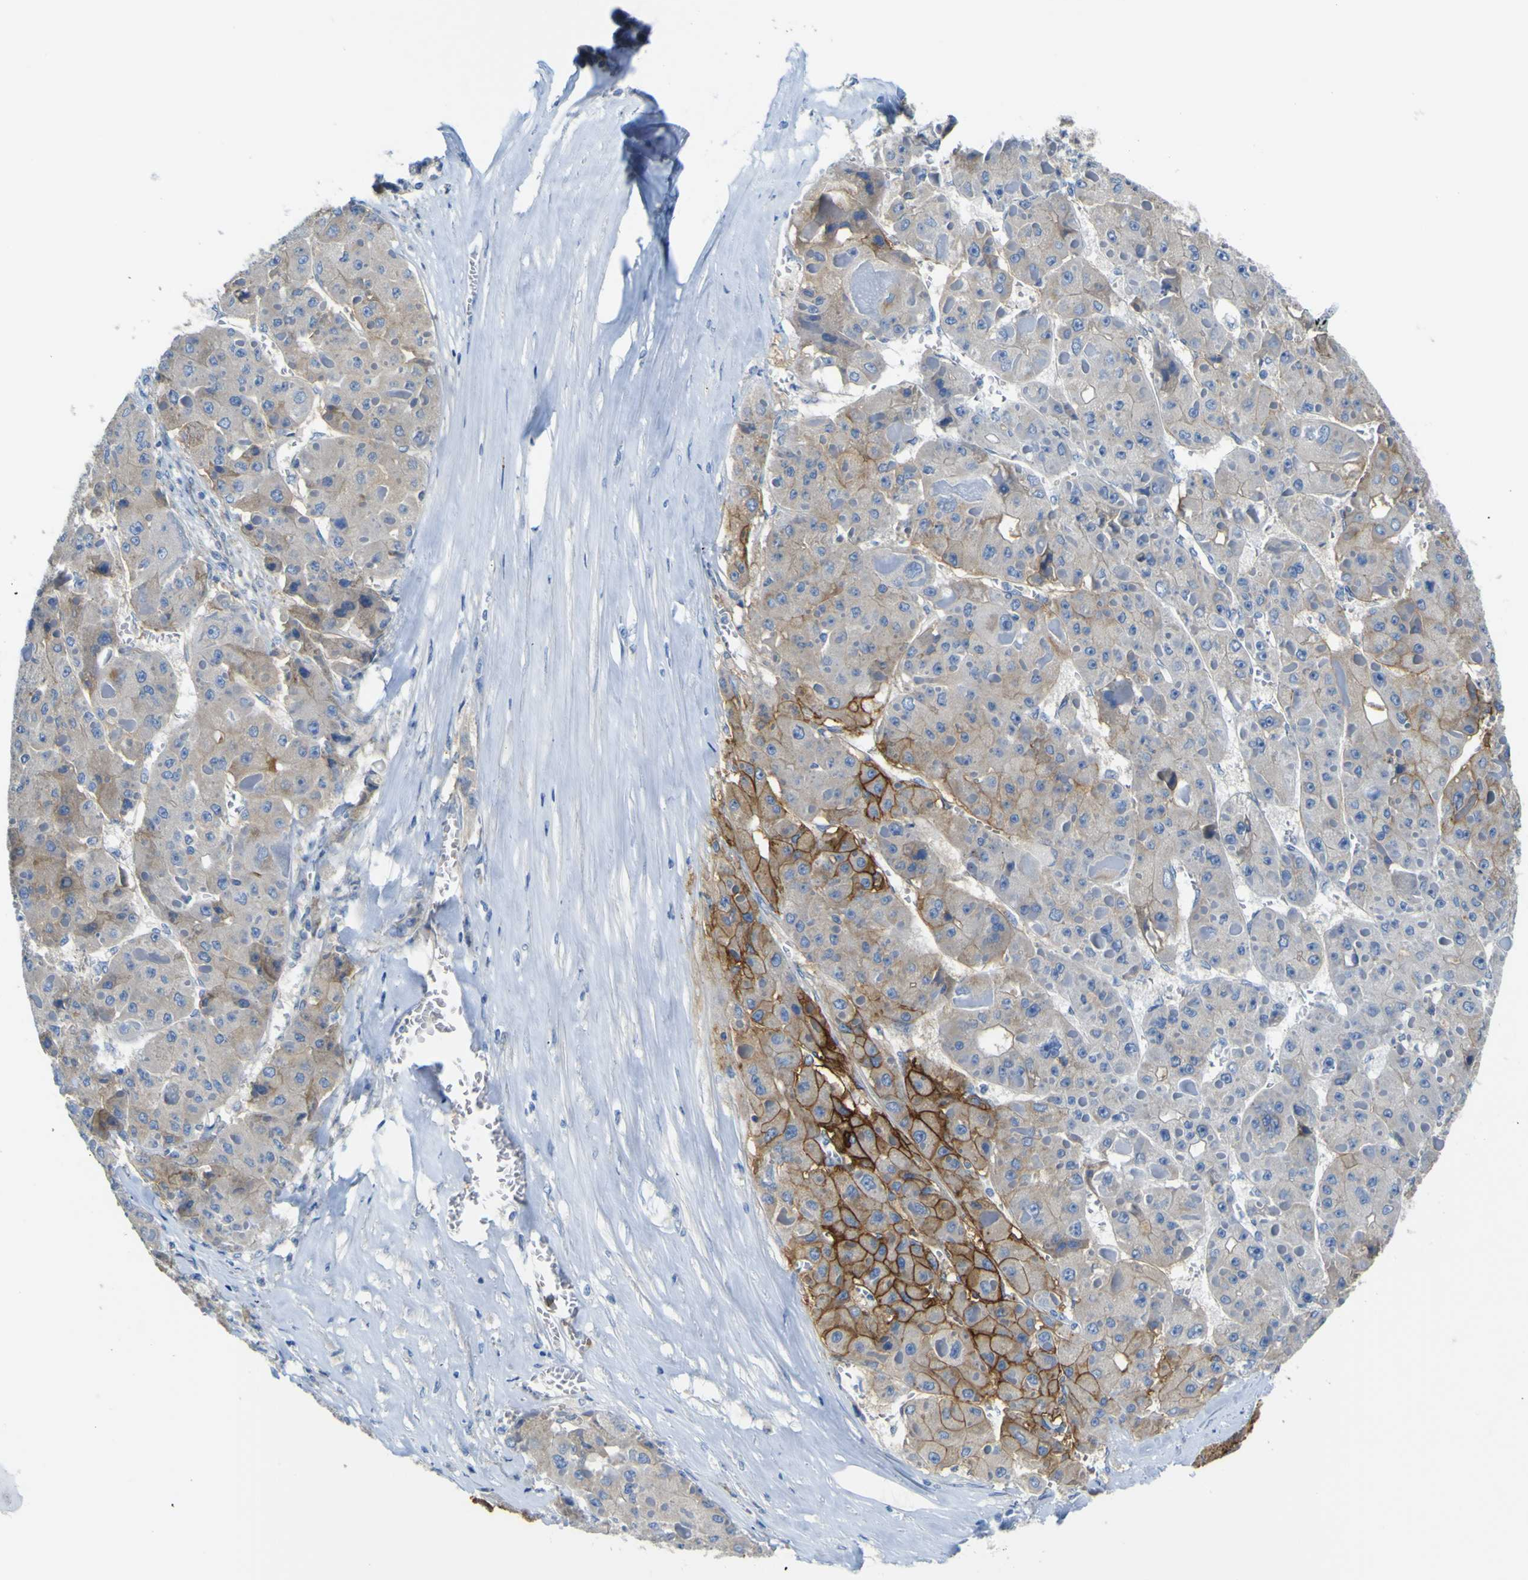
{"staining": {"intensity": "strong", "quantity": "<25%", "location": "cytoplasmic/membranous"}, "tissue": "liver cancer", "cell_type": "Tumor cells", "image_type": "cancer", "snomed": [{"axis": "morphology", "description": "Carcinoma, Hepatocellular, NOS"}, {"axis": "topography", "description": "Liver"}], "caption": "About <25% of tumor cells in liver hepatocellular carcinoma reveal strong cytoplasmic/membranous protein staining as visualized by brown immunohistochemical staining.", "gene": "ADGRA2", "patient": {"sex": "female", "age": 73}}